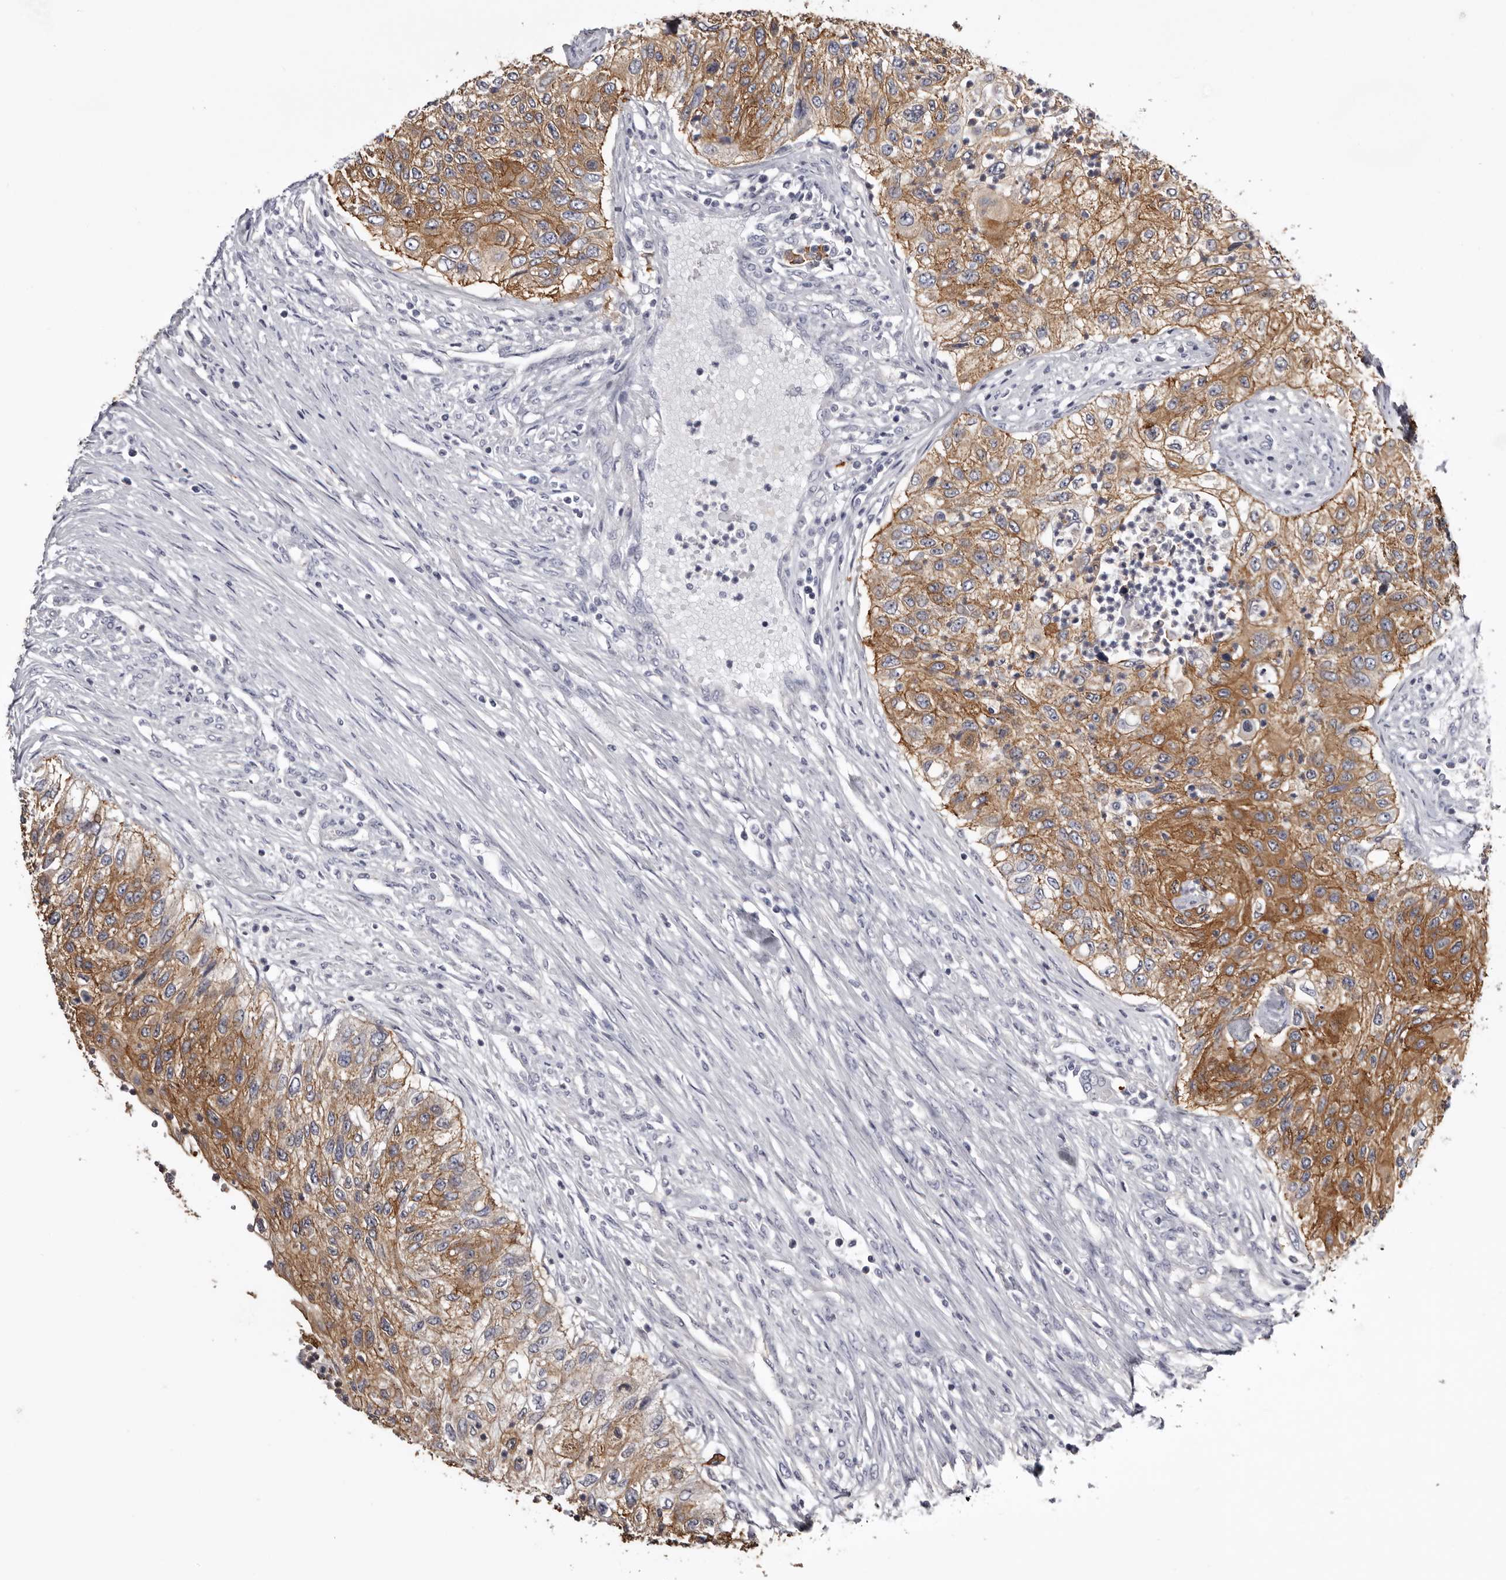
{"staining": {"intensity": "moderate", "quantity": ">75%", "location": "cytoplasmic/membranous"}, "tissue": "urothelial cancer", "cell_type": "Tumor cells", "image_type": "cancer", "snomed": [{"axis": "morphology", "description": "Urothelial carcinoma, High grade"}, {"axis": "topography", "description": "Urinary bladder"}], "caption": "Urothelial cancer stained for a protein displays moderate cytoplasmic/membranous positivity in tumor cells. Nuclei are stained in blue.", "gene": "LAD1", "patient": {"sex": "female", "age": 60}}